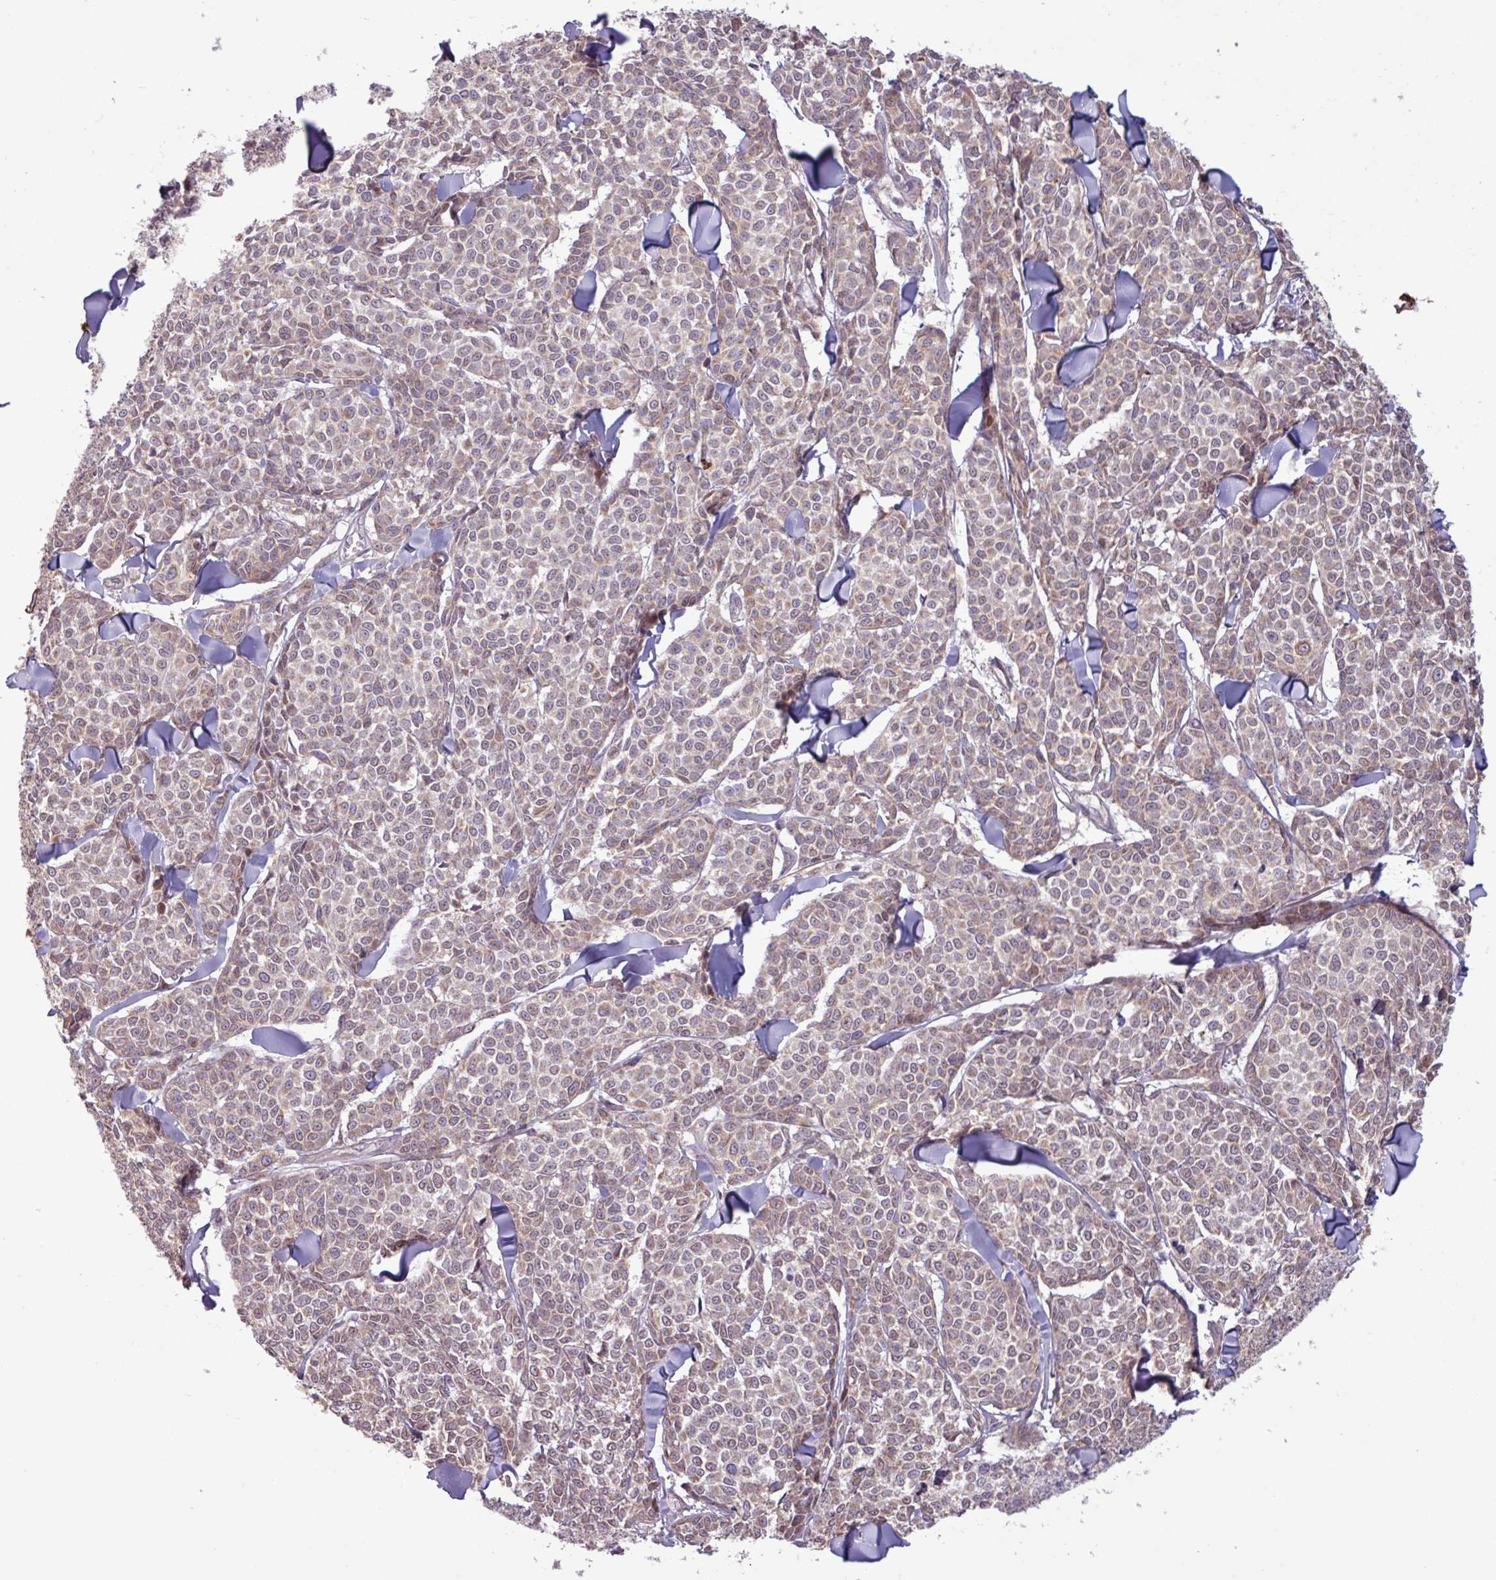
{"staining": {"intensity": "weak", "quantity": "25%-75%", "location": "cytoplasmic/membranous"}, "tissue": "melanoma", "cell_type": "Tumor cells", "image_type": "cancer", "snomed": [{"axis": "morphology", "description": "Malignant melanoma, NOS"}, {"axis": "topography", "description": "Skin"}], "caption": "The immunohistochemical stain highlights weak cytoplasmic/membranous positivity in tumor cells of melanoma tissue.", "gene": "PDPR", "patient": {"sex": "male", "age": 46}}